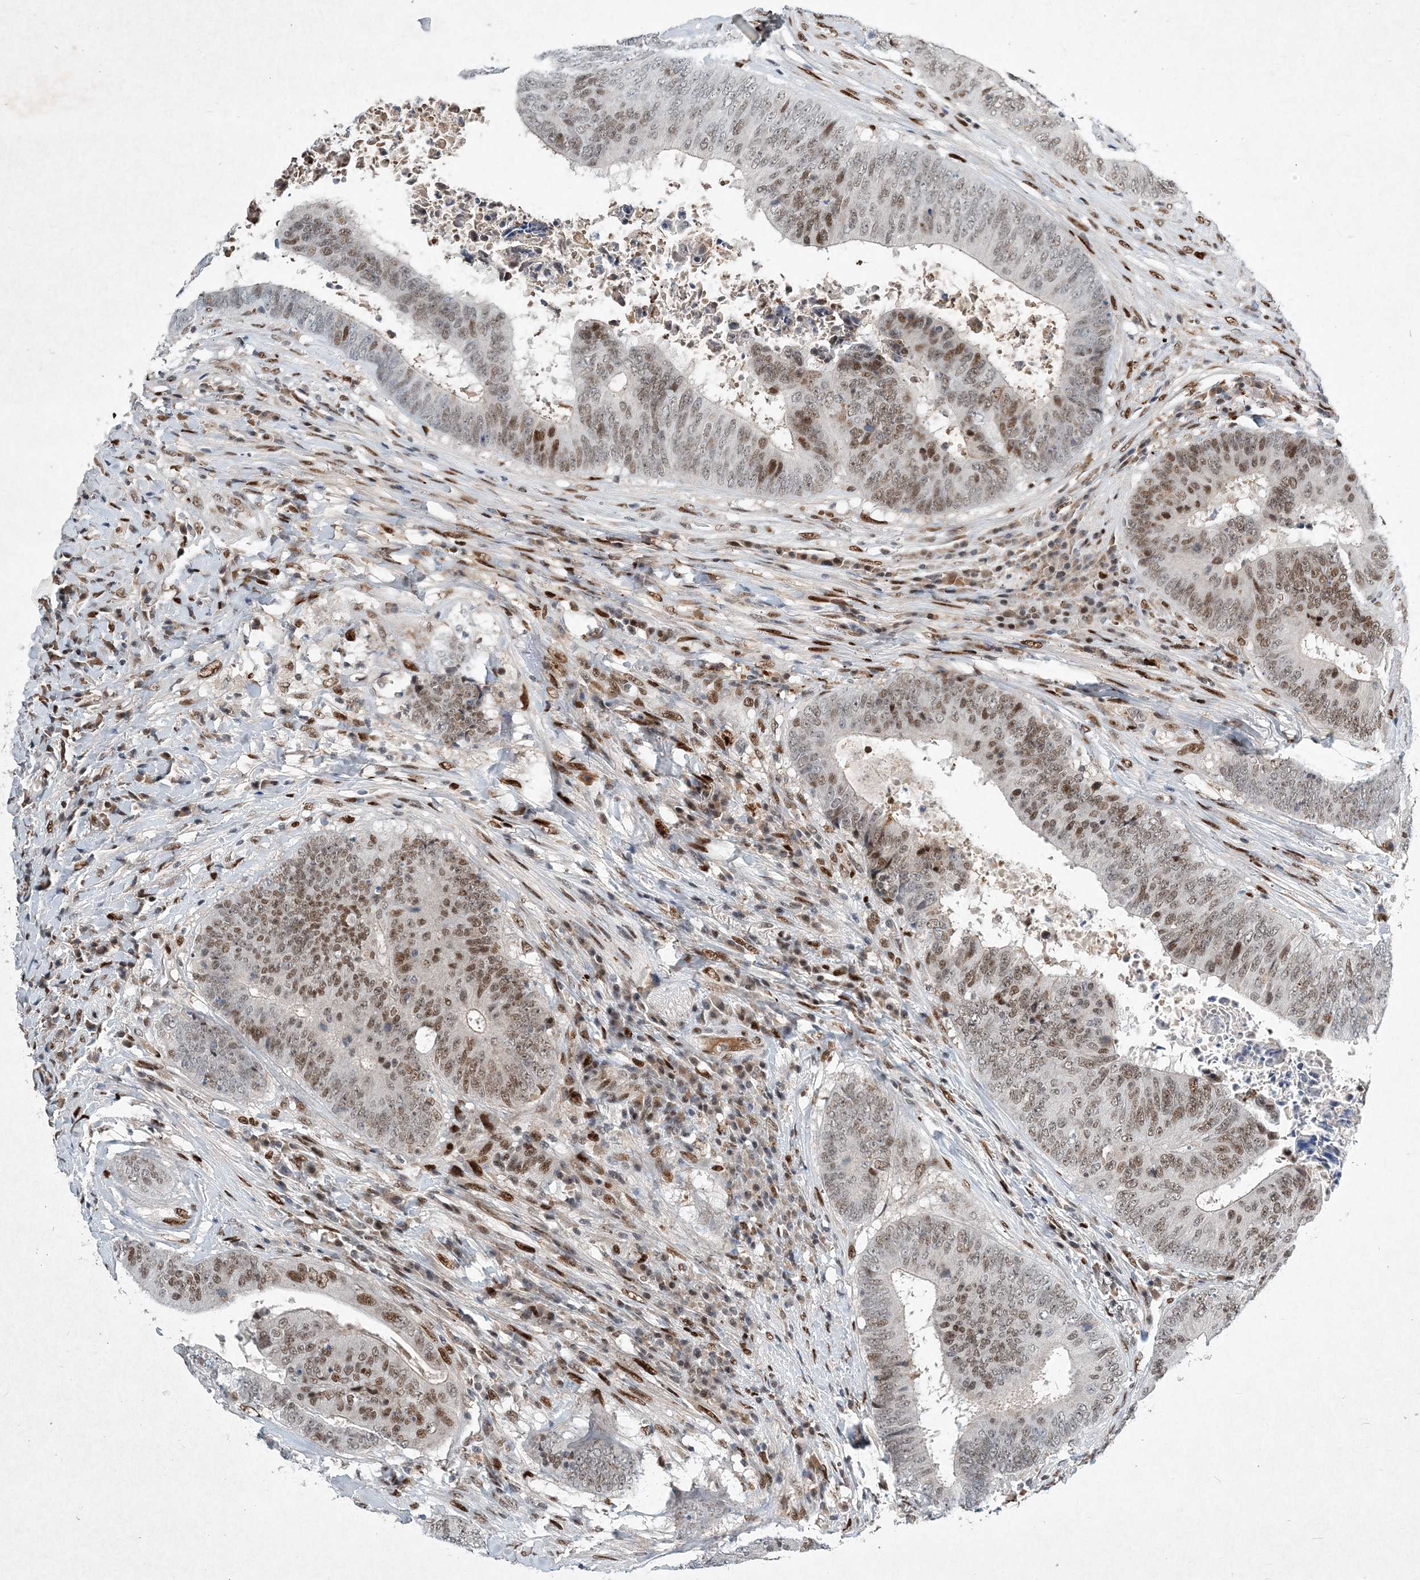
{"staining": {"intensity": "strong", "quantity": "25%-75%", "location": "nuclear"}, "tissue": "colorectal cancer", "cell_type": "Tumor cells", "image_type": "cancer", "snomed": [{"axis": "morphology", "description": "Adenocarcinoma, NOS"}, {"axis": "topography", "description": "Rectum"}], "caption": "Protein staining demonstrates strong nuclear expression in approximately 25%-75% of tumor cells in adenocarcinoma (colorectal).", "gene": "KPNA4", "patient": {"sex": "male", "age": 72}}